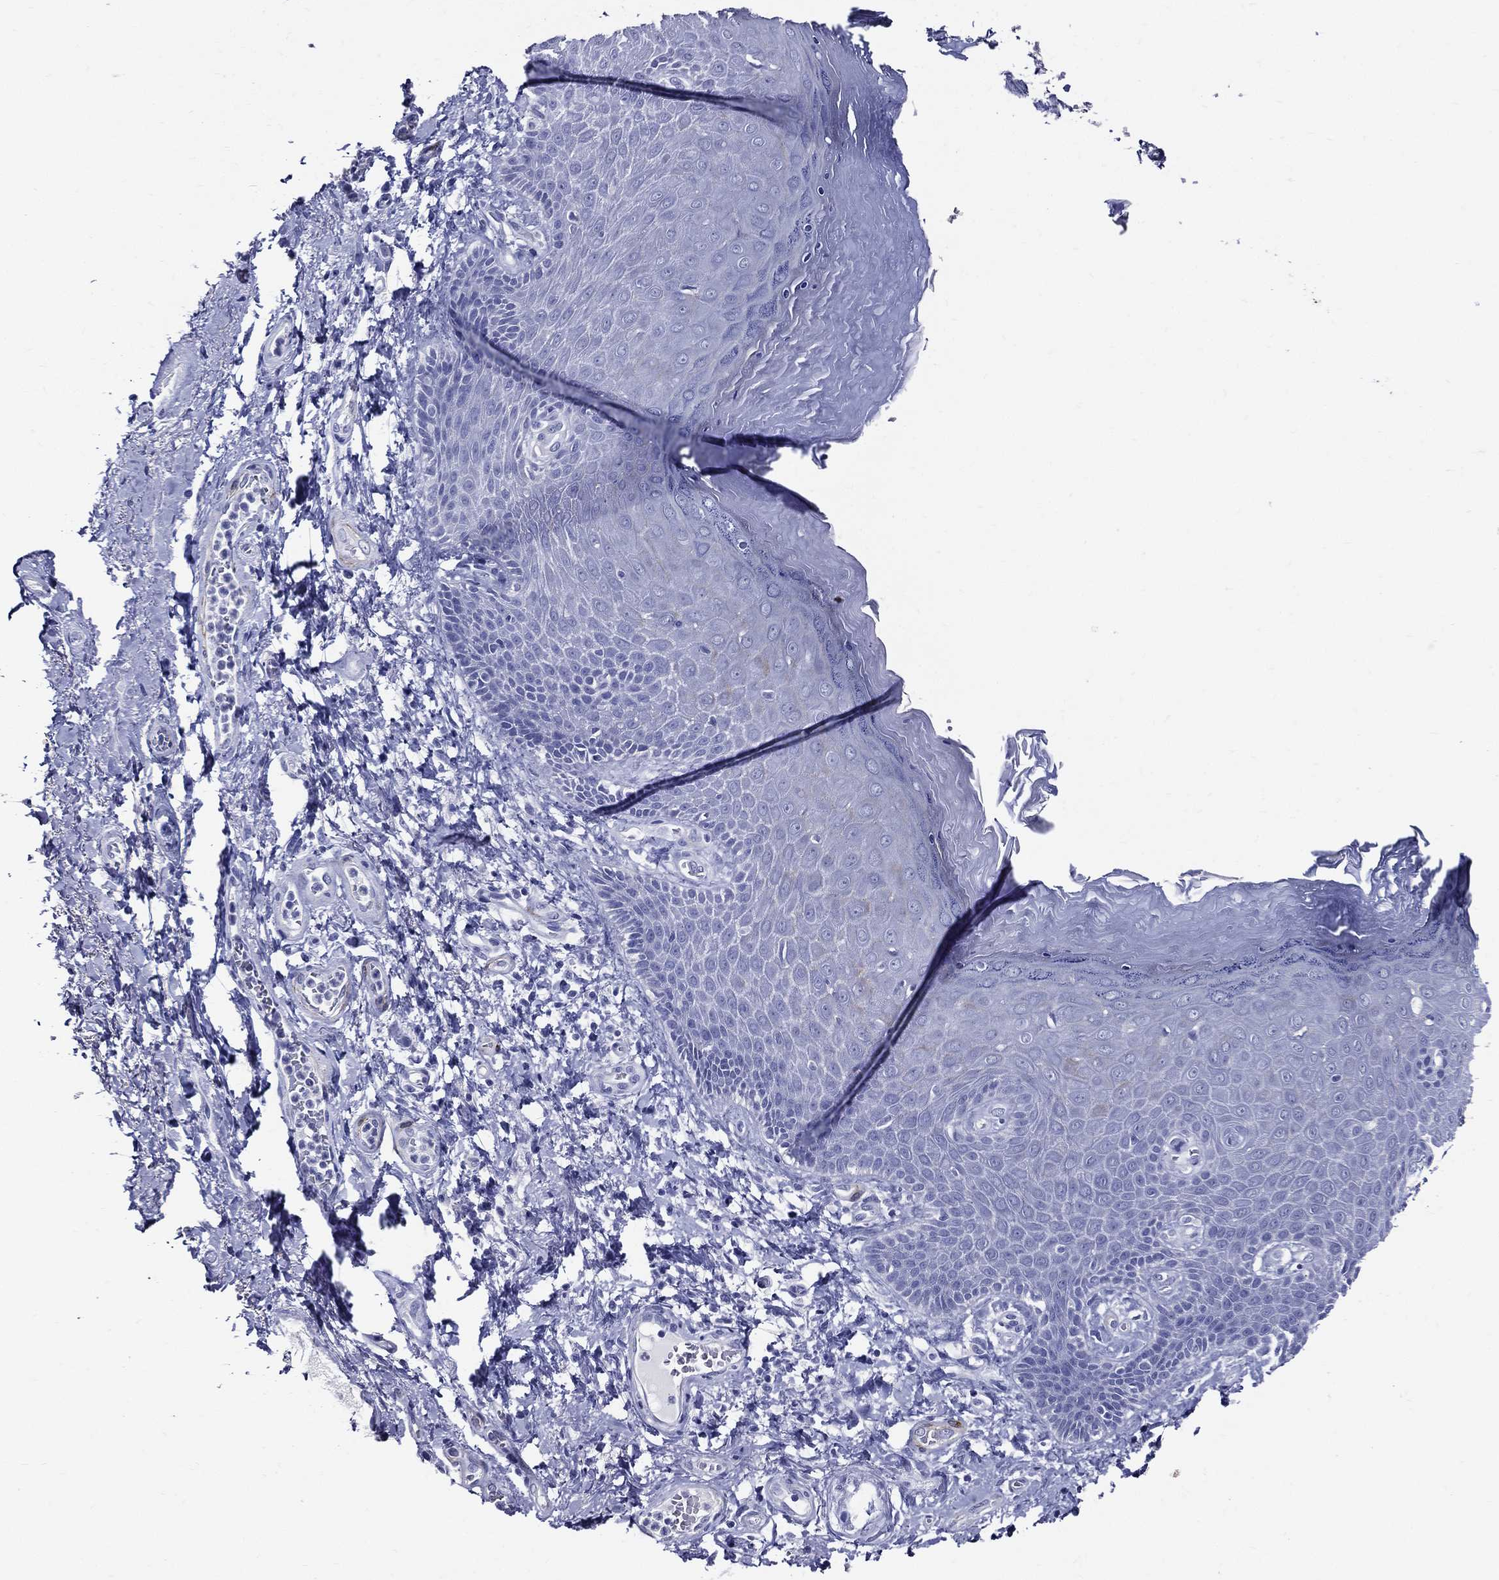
{"staining": {"intensity": "negative", "quantity": "none", "location": "none"}, "tissue": "skin", "cell_type": "Epidermal cells", "image_type": "normal", "snomed": [{"axis": "morphology", "description": "Normal tissue, NOS"}, {"axis": "topography", "description": "Anal"}], "caption": "Image shows no significant protein positivity in epidermal cells of unremarkable skin. (DAB (3,3'-diaminobenzidine) immunohistochemistry (IHC) with hematoxylin counter stain).", "gene": "ACE2", "patient": {"sex": "female", "age": 80}}